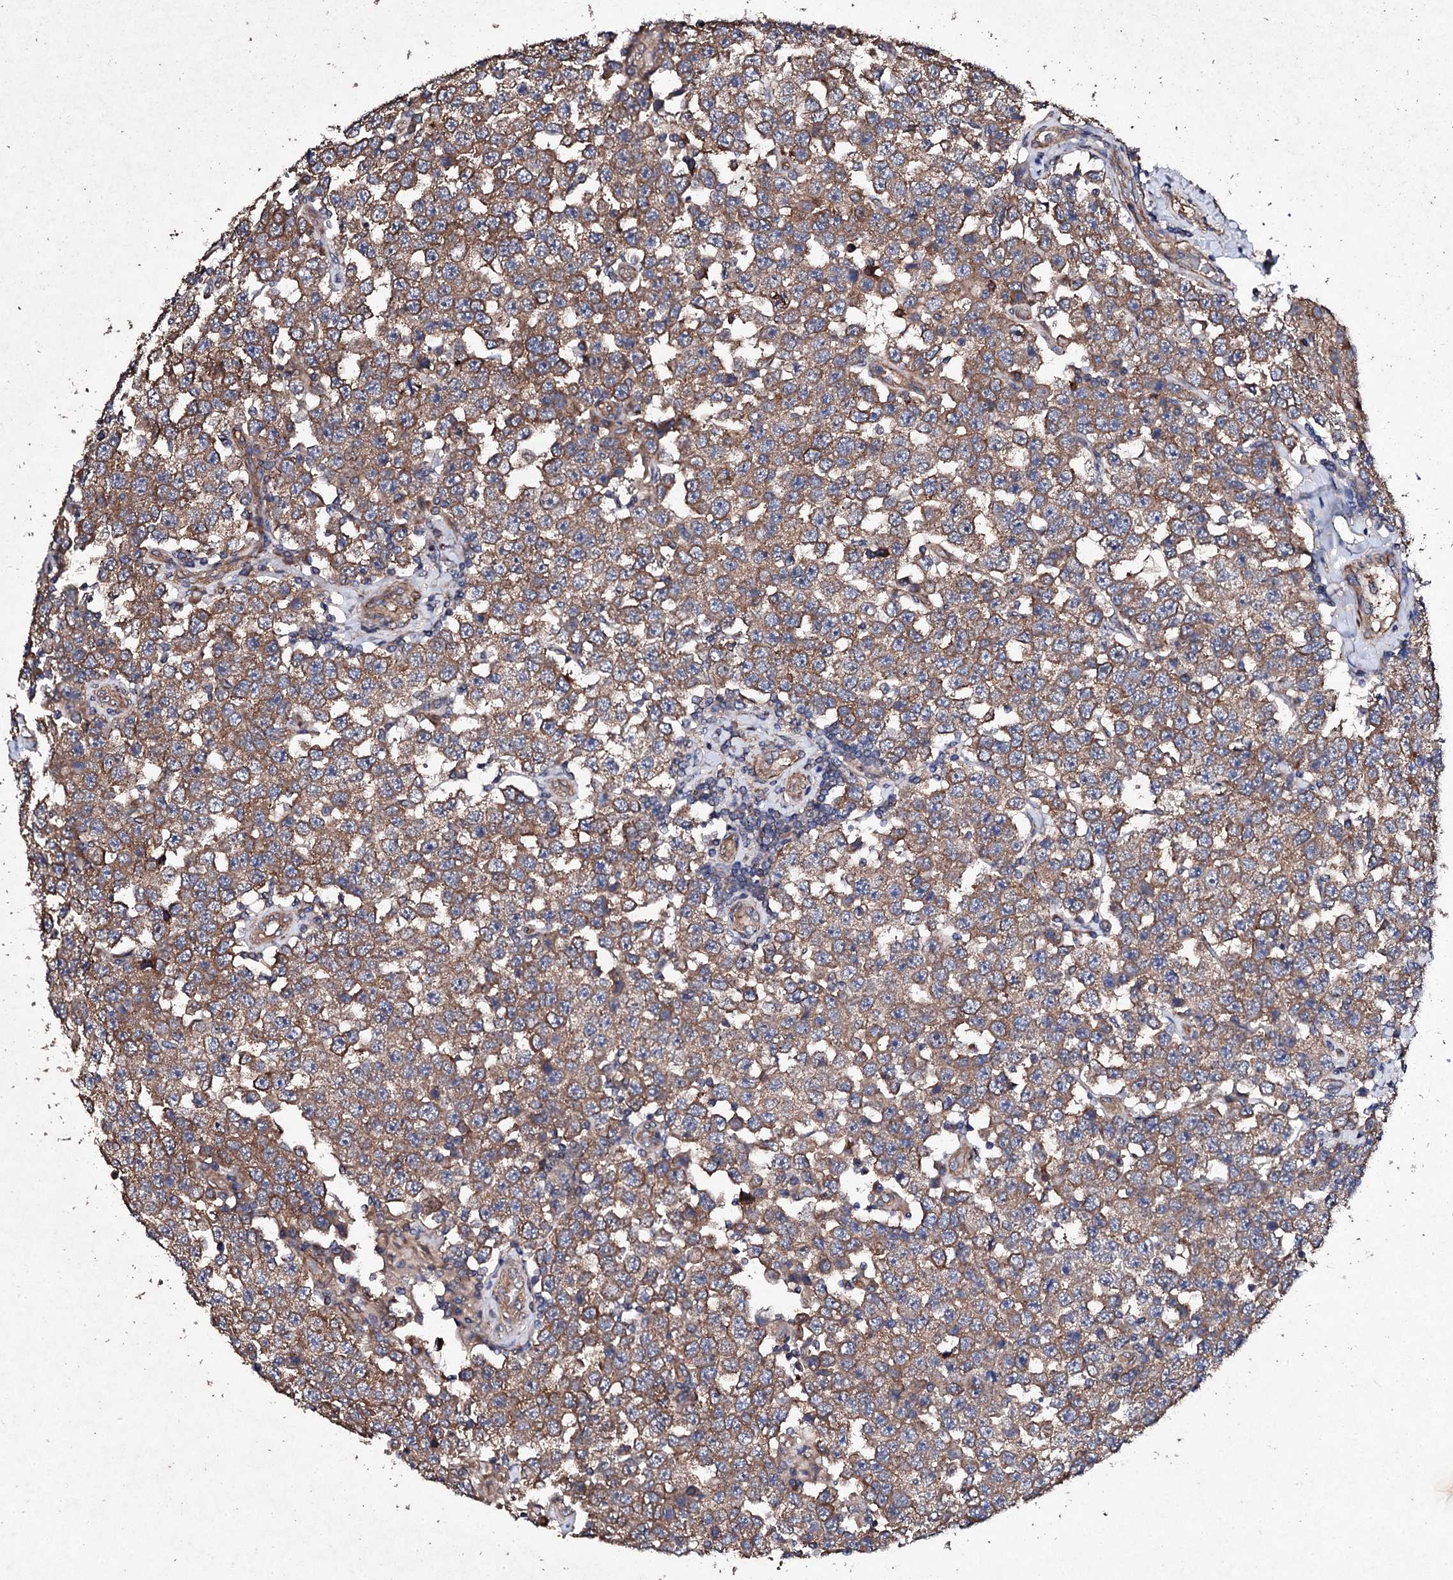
{"staining": {"intensity": "moderate", "quantity": ">75%", "location": "cytoplasmic/membranous"}, "tissue": "testis cancer", "cell_type": "Tumor cells", "image_type": "cancer", "snomed": [{"axis": "morphology", "description": "Seminoma, NOS"}, {"axis": "topography", "description": "Testis"}], "caption": "Immunohistochemical staining of testis cancer (seminoma) reveals medium levels of moderate cytoplasmic/membranous staining in approximately >75% of tumor cells.", "gene": "MOCOS", "patient": {"sex": "male", "age": 28}}